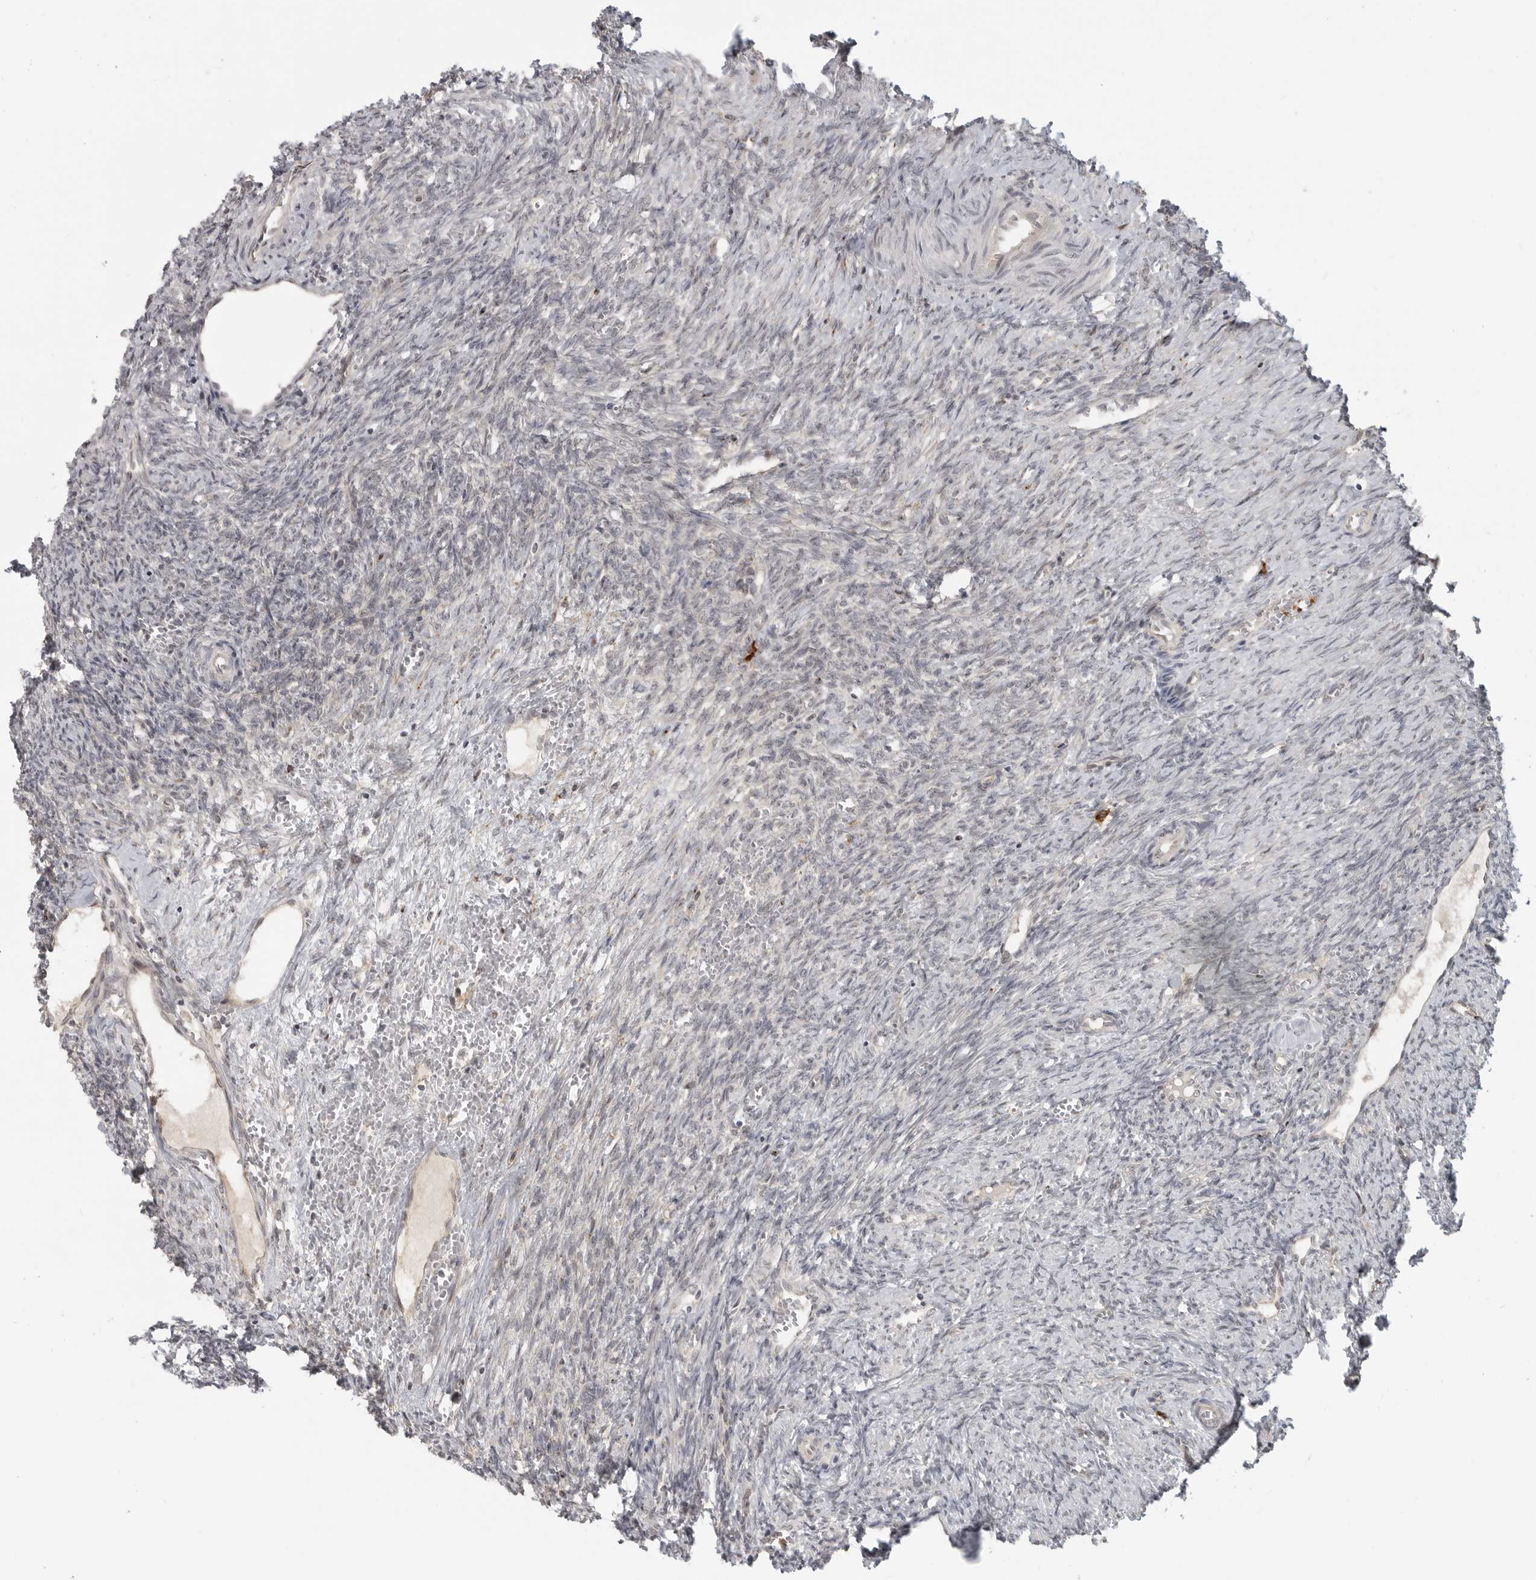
{"staining": {"intensity": "weak", "quantity": ">75%", "location": "cytoplasmic/membranous"}, "tissue": "ovary", "cell_type": "Follicle cells", "image_type": "normal", "snomed": [{"axis": "morphology", "description": "Normal tissue, NOS"}, {"axis": "topography", "description": "Ovary"}], "caption": "An image showing weak cytoplasmic/membranous staining in about >75% of follicle cells in unremarkable ovary, as visualized by brown immunohistochemical staining.", "gene": "CEP295NL", "patient": {"sex": "female", "age": 41}}